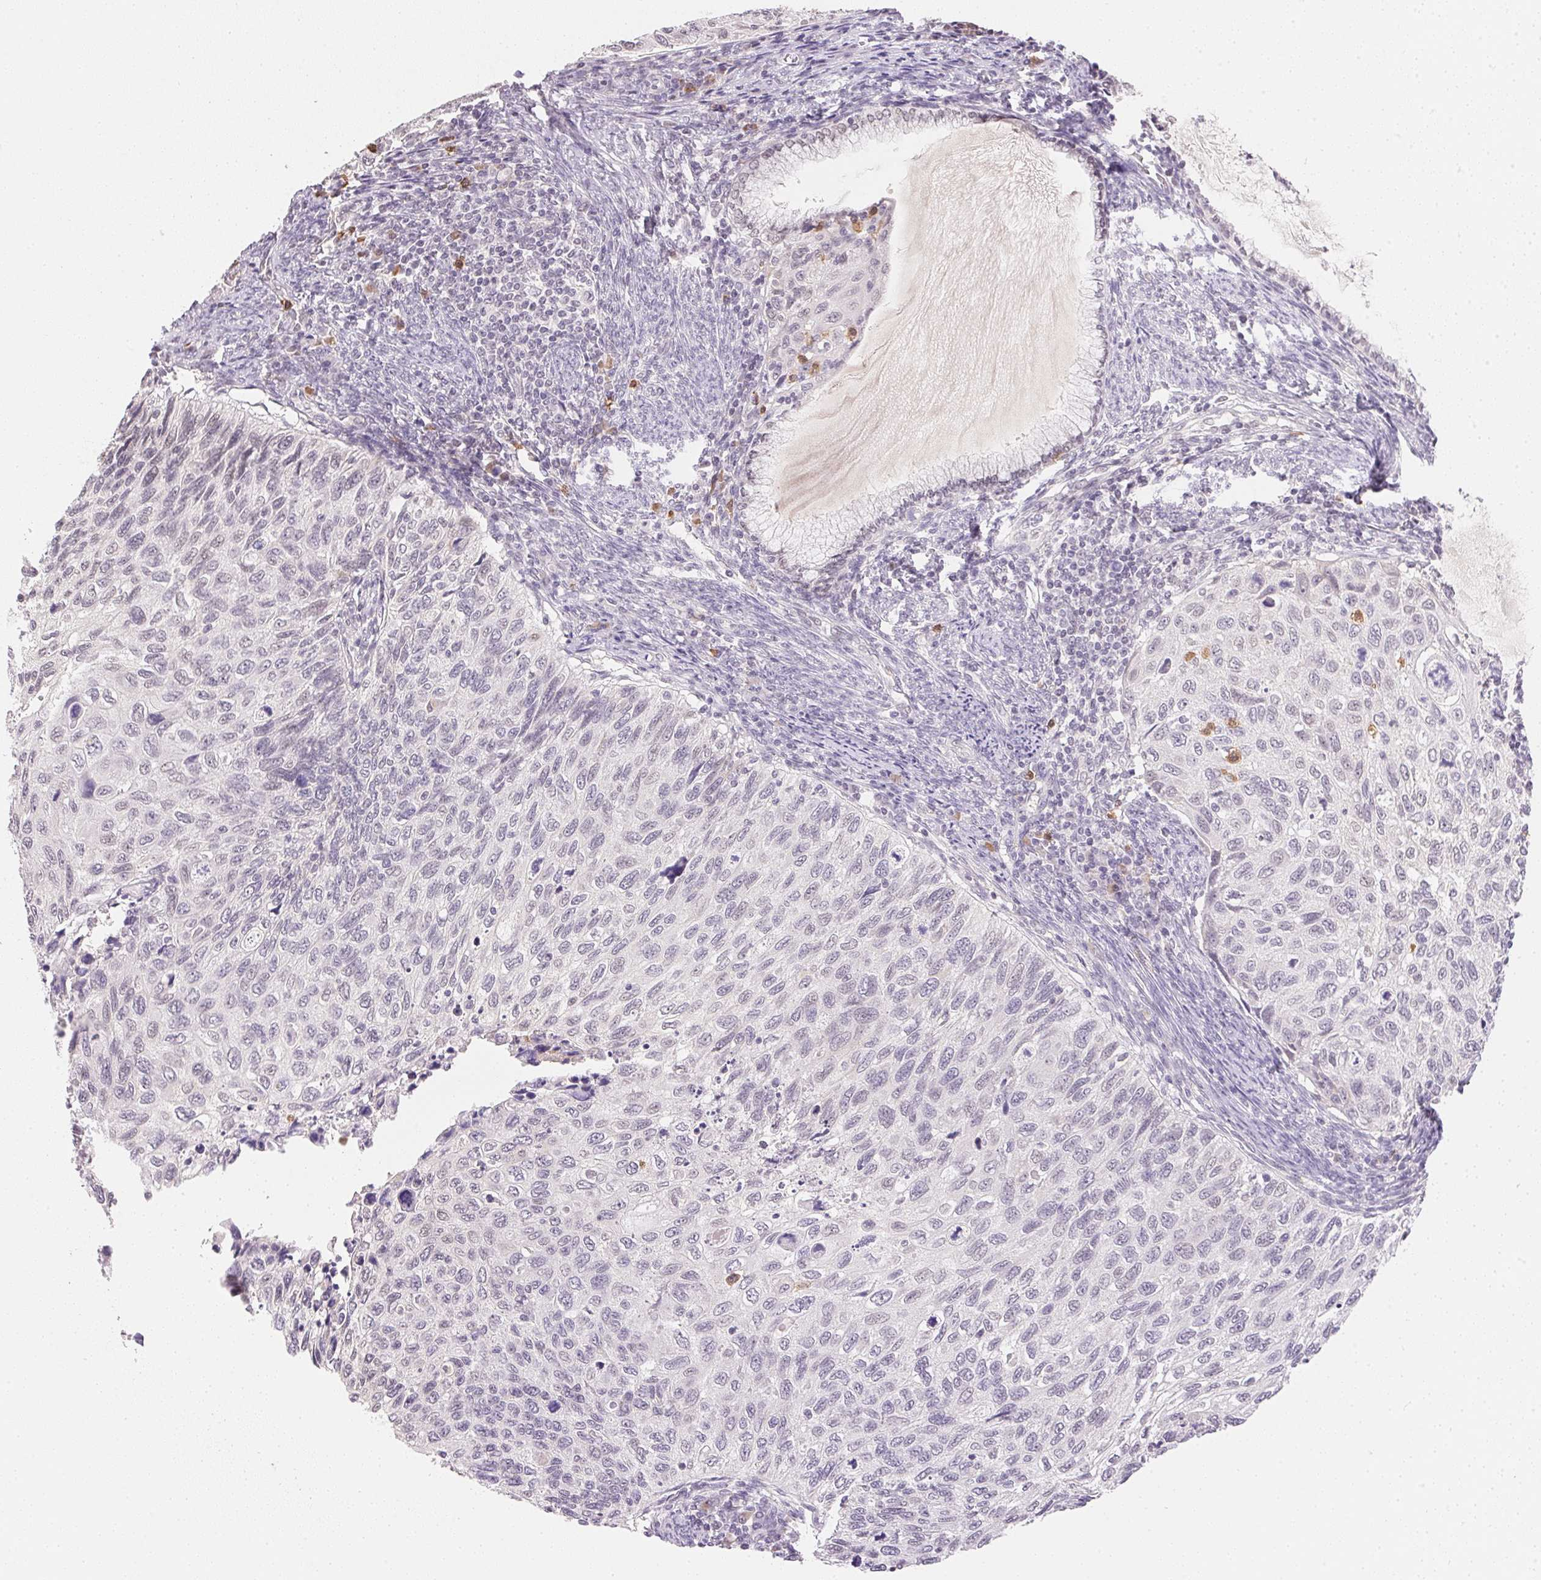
{"staining": {"intensity": "negative", "quantity": "none", "location": "none"}, "tissue": "cervical cancer", "cell_type": "Tumor cells", "image_type": "cancer", "snomed": [{"axis": "morphology", "description": "Squamous cell carcinoma, NOS"}, {"axis": "topography", "description": "Cervix"}], "caption": "Human squamous cell carcinoma (cervical) stained for a protein using IHC displays no expression in tumor cells.", "gene": "FNDC4", "patient": {"sex": "female", "age": 70}}